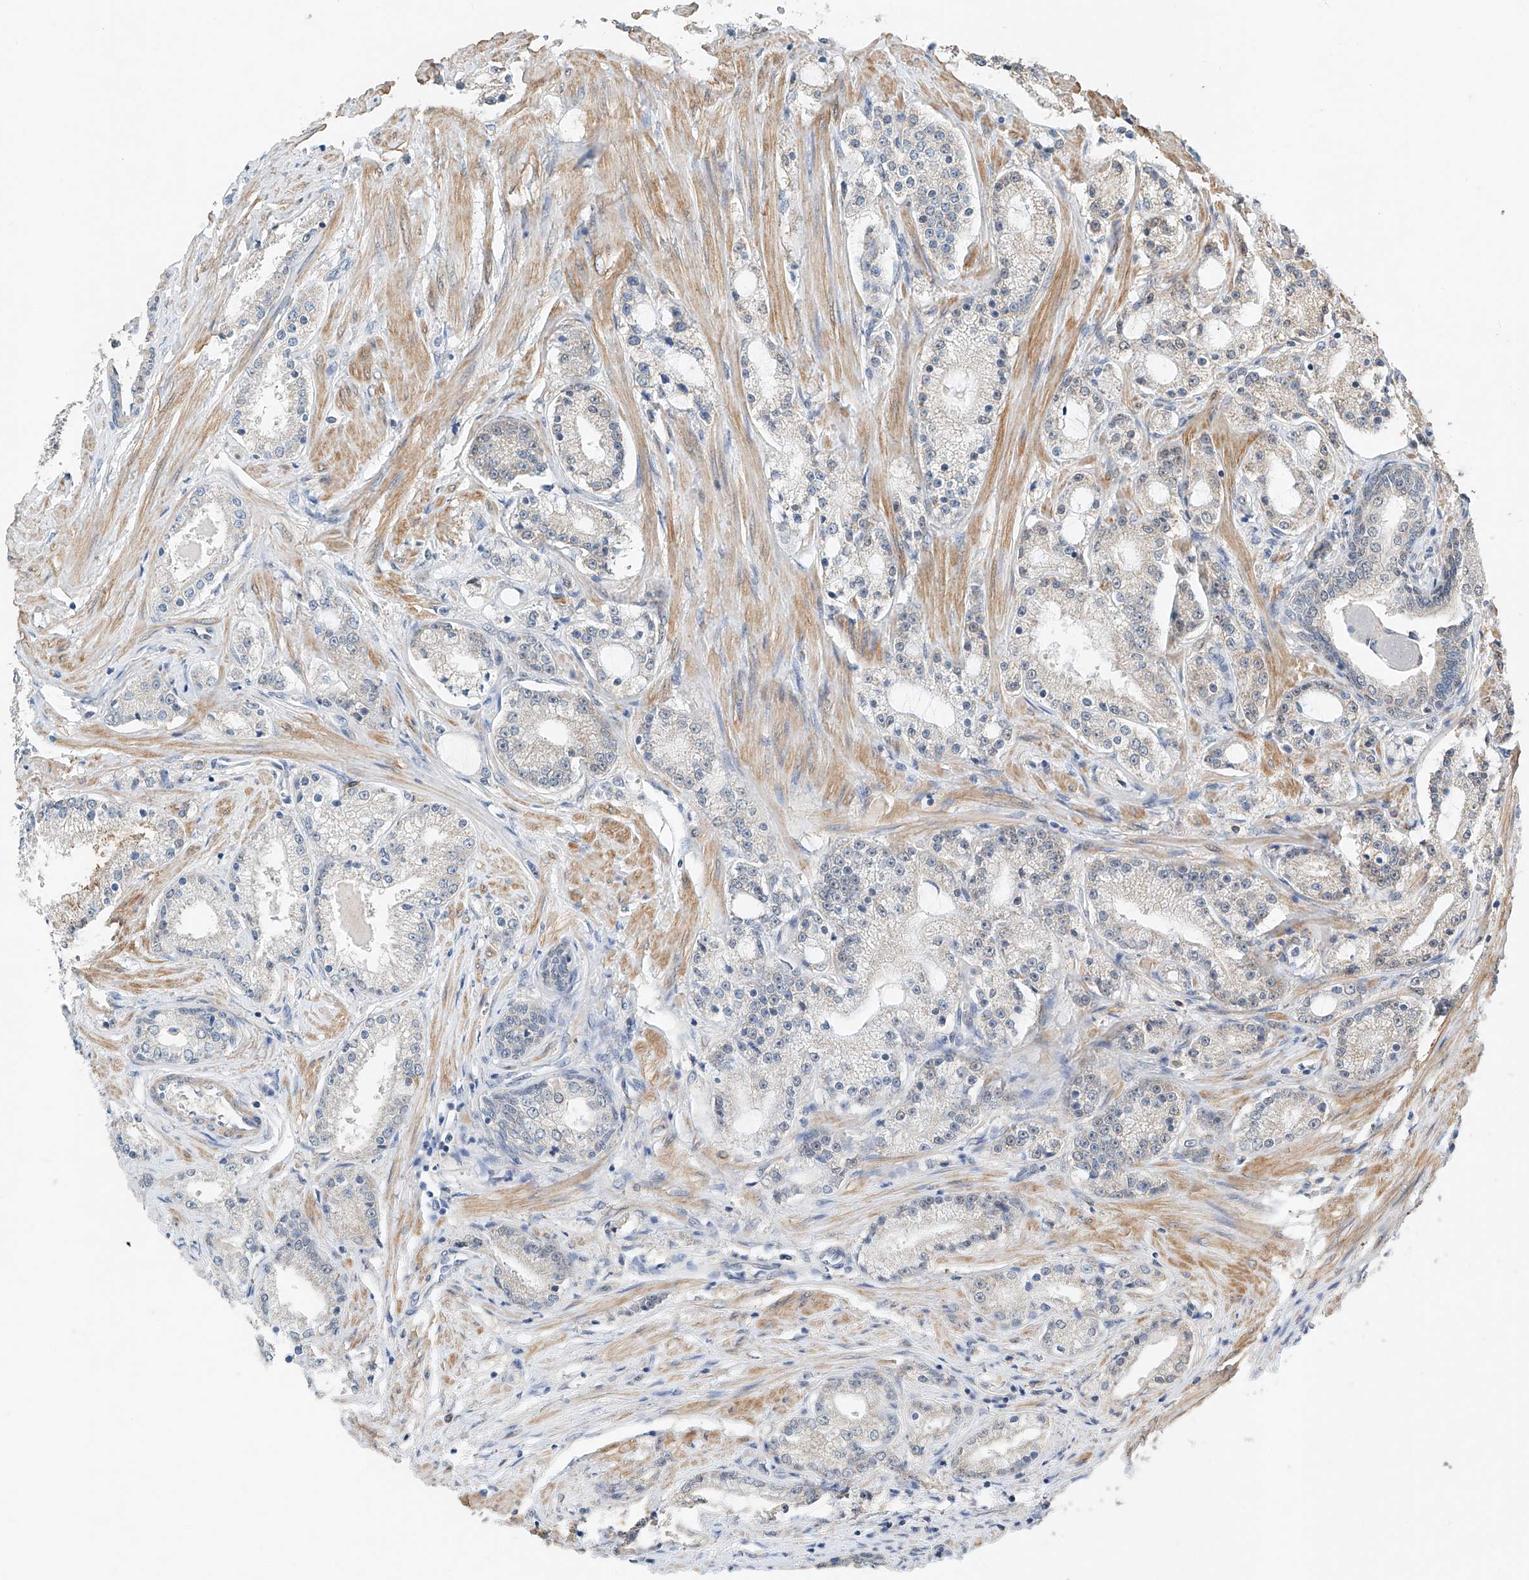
{"staining": {"intensity": "negative", "quantity": "none", "location": "none"}, "tissue": "prostate cancer", "cell_type": "Tumor cells", "image_type": "cancer", "snomed": [{"axis": "morphology", "description": "Adenocarcinoma, Low grade"}, {"axis": "topography", "description": "Prostate"}], "caption": "A high-resolution histopathology image shows immunohistochemistry staining of prostate adenocarcinoma (low-grade), which reveals no significant staining in tumor cells.", "gene": "CTDP1", "patient": {"sex": "male", "age": 63}}